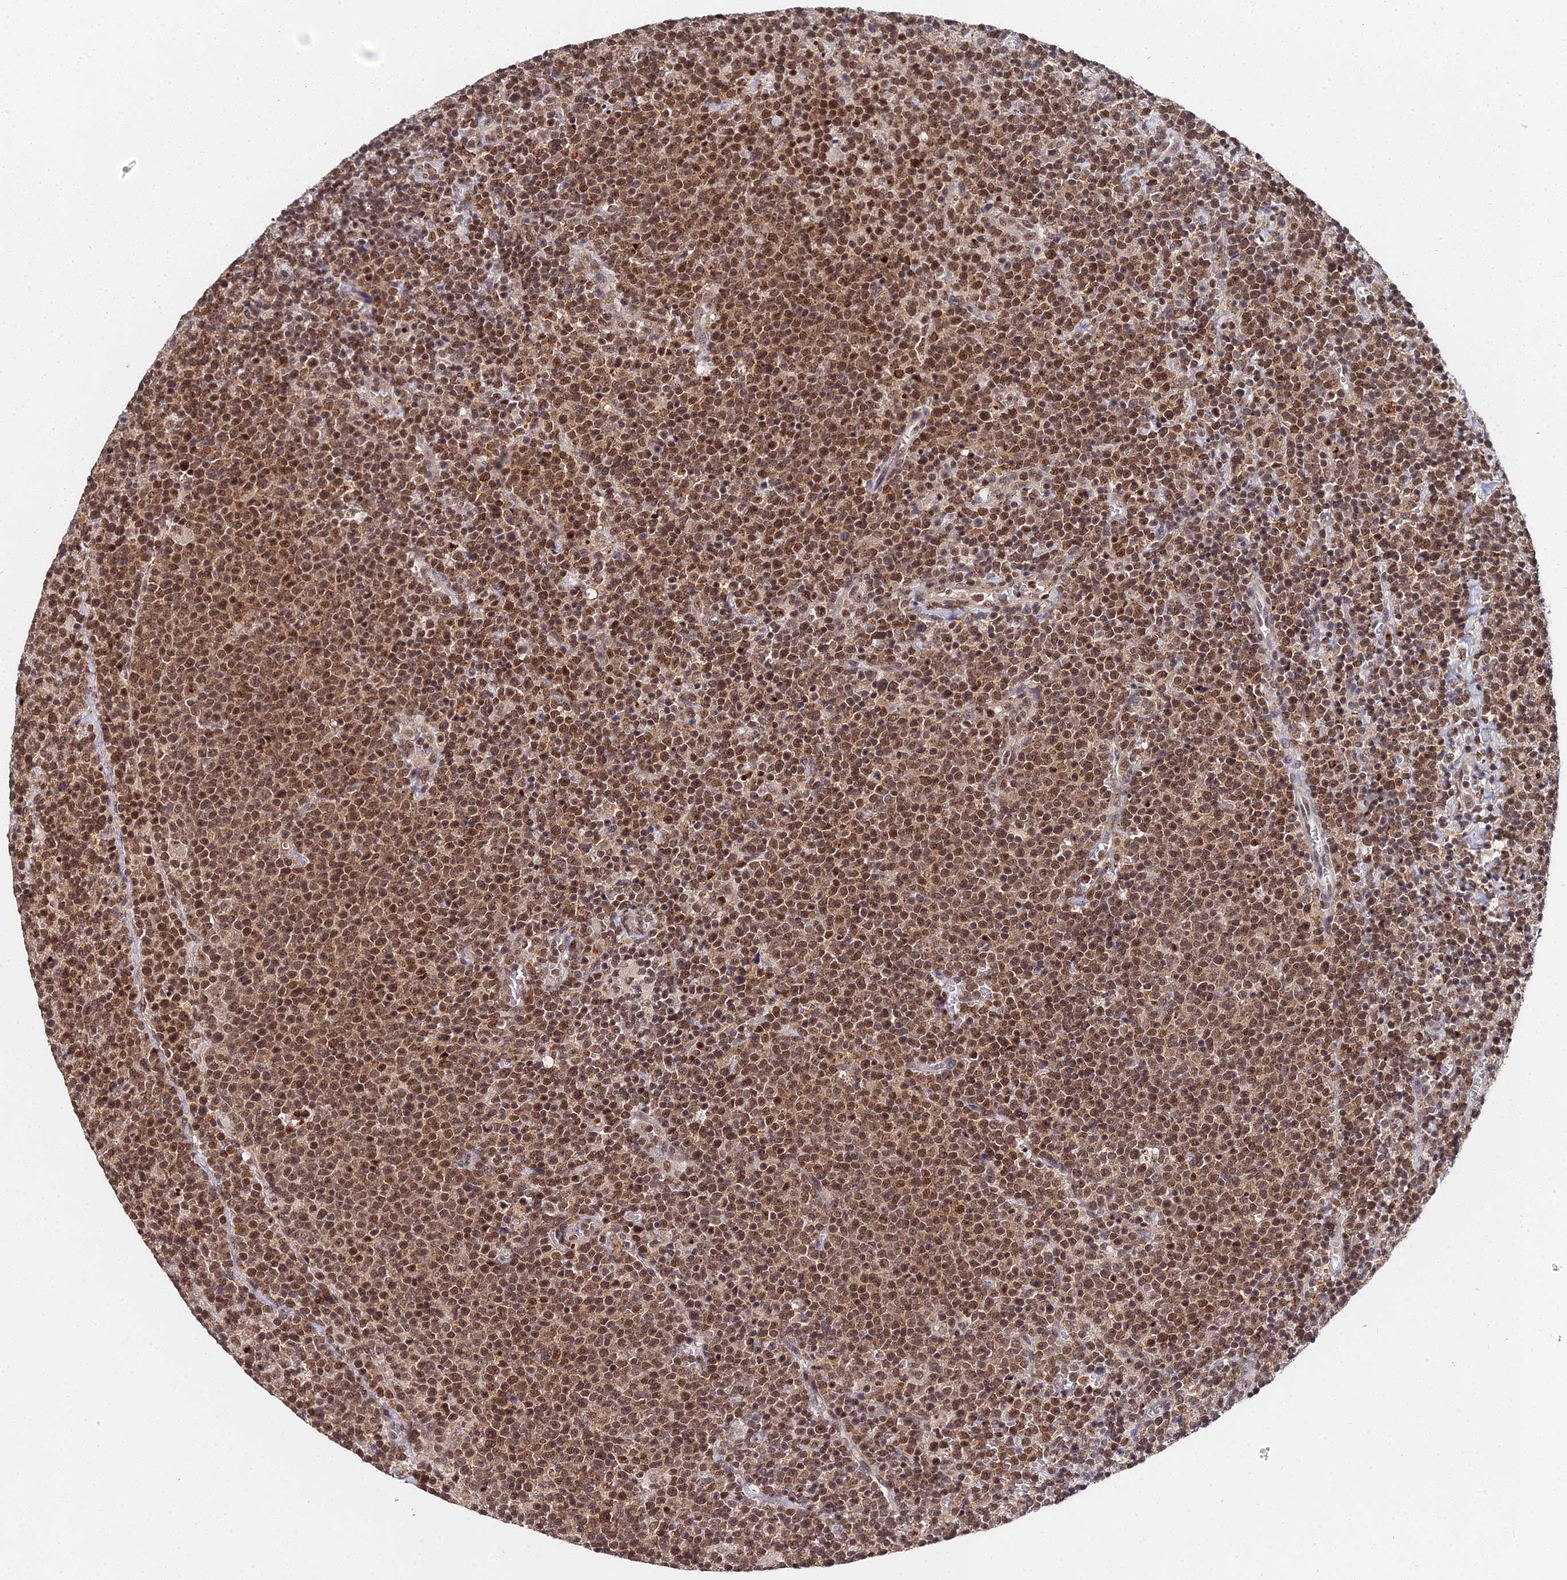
{"staining": {"intensity": "moderate", "quantity": ">75%", "location": "cytoplasmic/membranous,nuclear"}, "tissue": "lymphoma", "cell_type": "Tumor cells", "image_type": "cancer", "snomed": [{"axis": "morphology", "description": "Malignant lymphoma, non-Hodgkin's type, High grade"}, {"axis": "topography", "description": "Lymph node"}], "caption": "Lymphoma stained with immunohistochemistry exhibits moderate cytoplasmic/membranous and nuclear staining in about >75% of tumor cells.", "gene": "MAGOHB", "patient": {"sex": "male", "age": 61}}